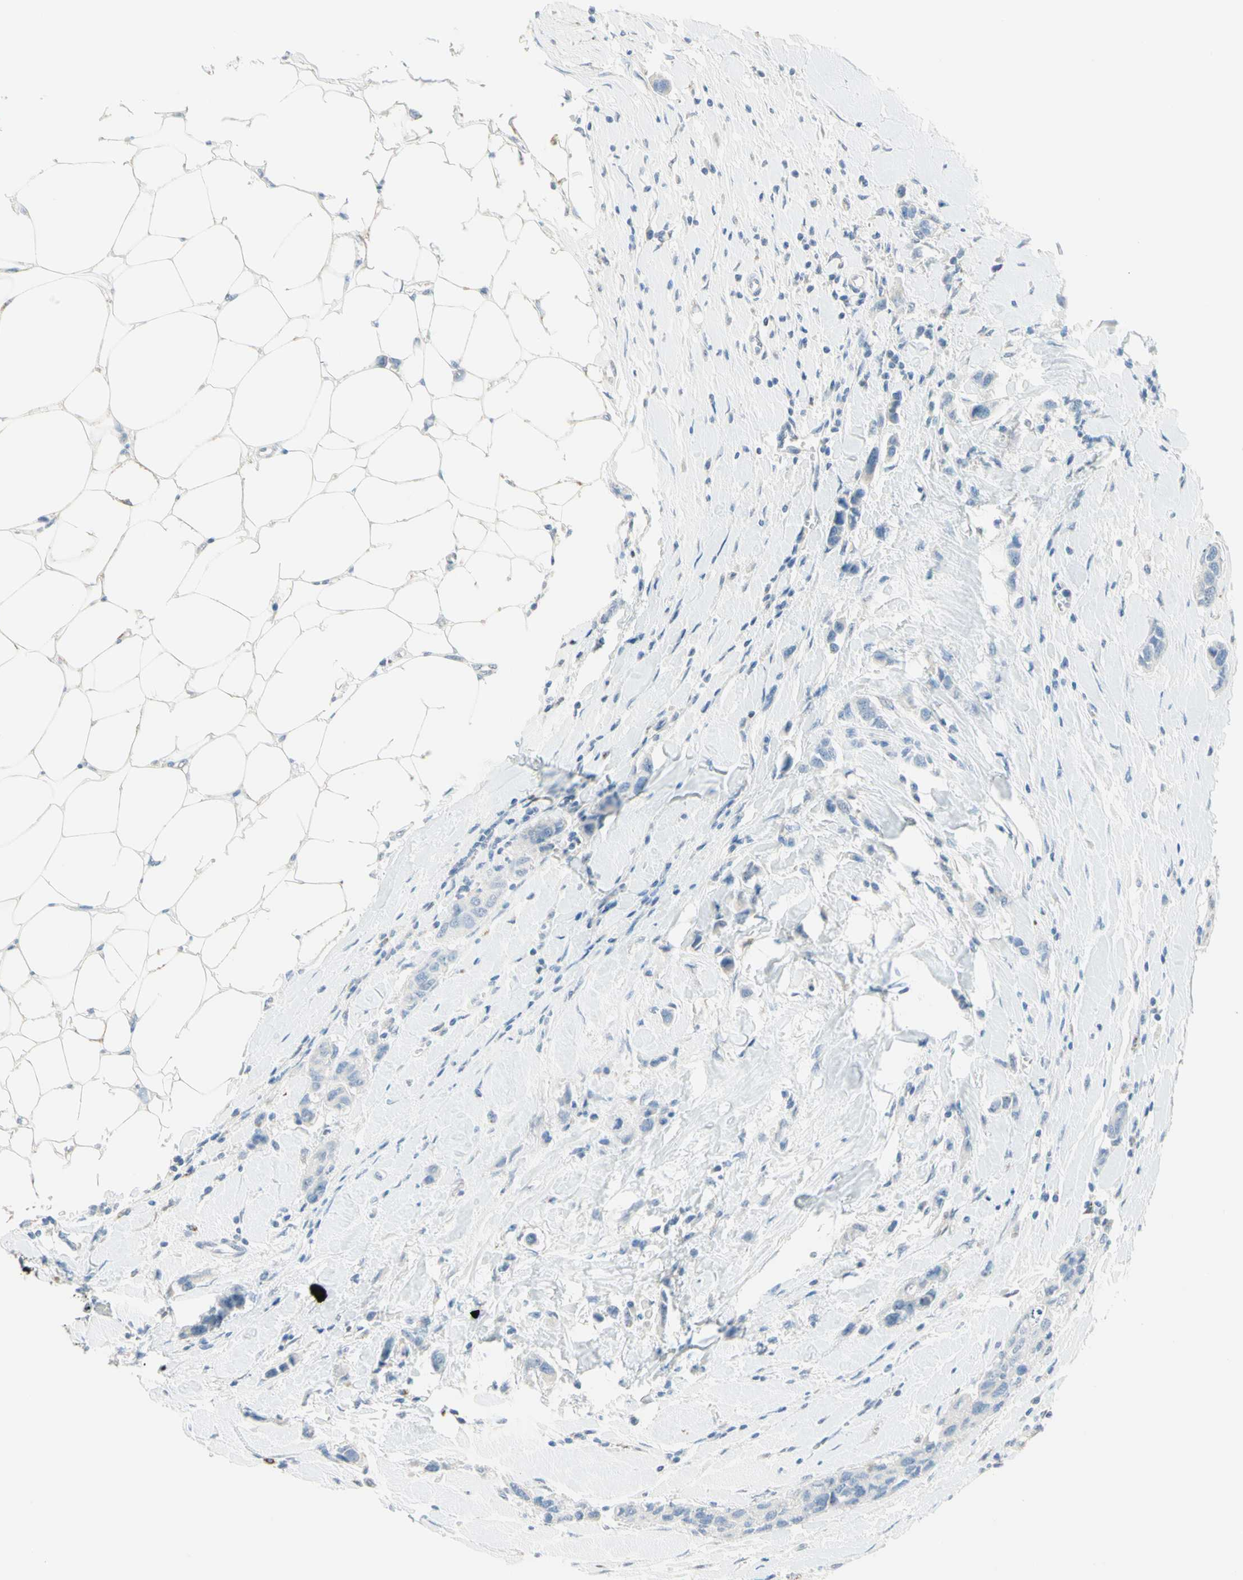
{"staining": {"intensity": "negative", "quantity": "none", "location": "none"}, "tissue": "breast cancer", "cell_type": "Tumor cells", "image_type": "cancer", "snomed": [{"axis": "morphology", "description": "Normal tissue, NOS"}, {"axis": "morphology", "description": "Duct carcinoma"}, {"axis": "topography", "description": "Breast"}], "caption": "This is an immunohistochemistry image of human invasive ductal carcinoma (breast). There is no staining in tumor cells.", "gene": "CYSLTR1", "patient": {"sex": "female", "age": 50}}